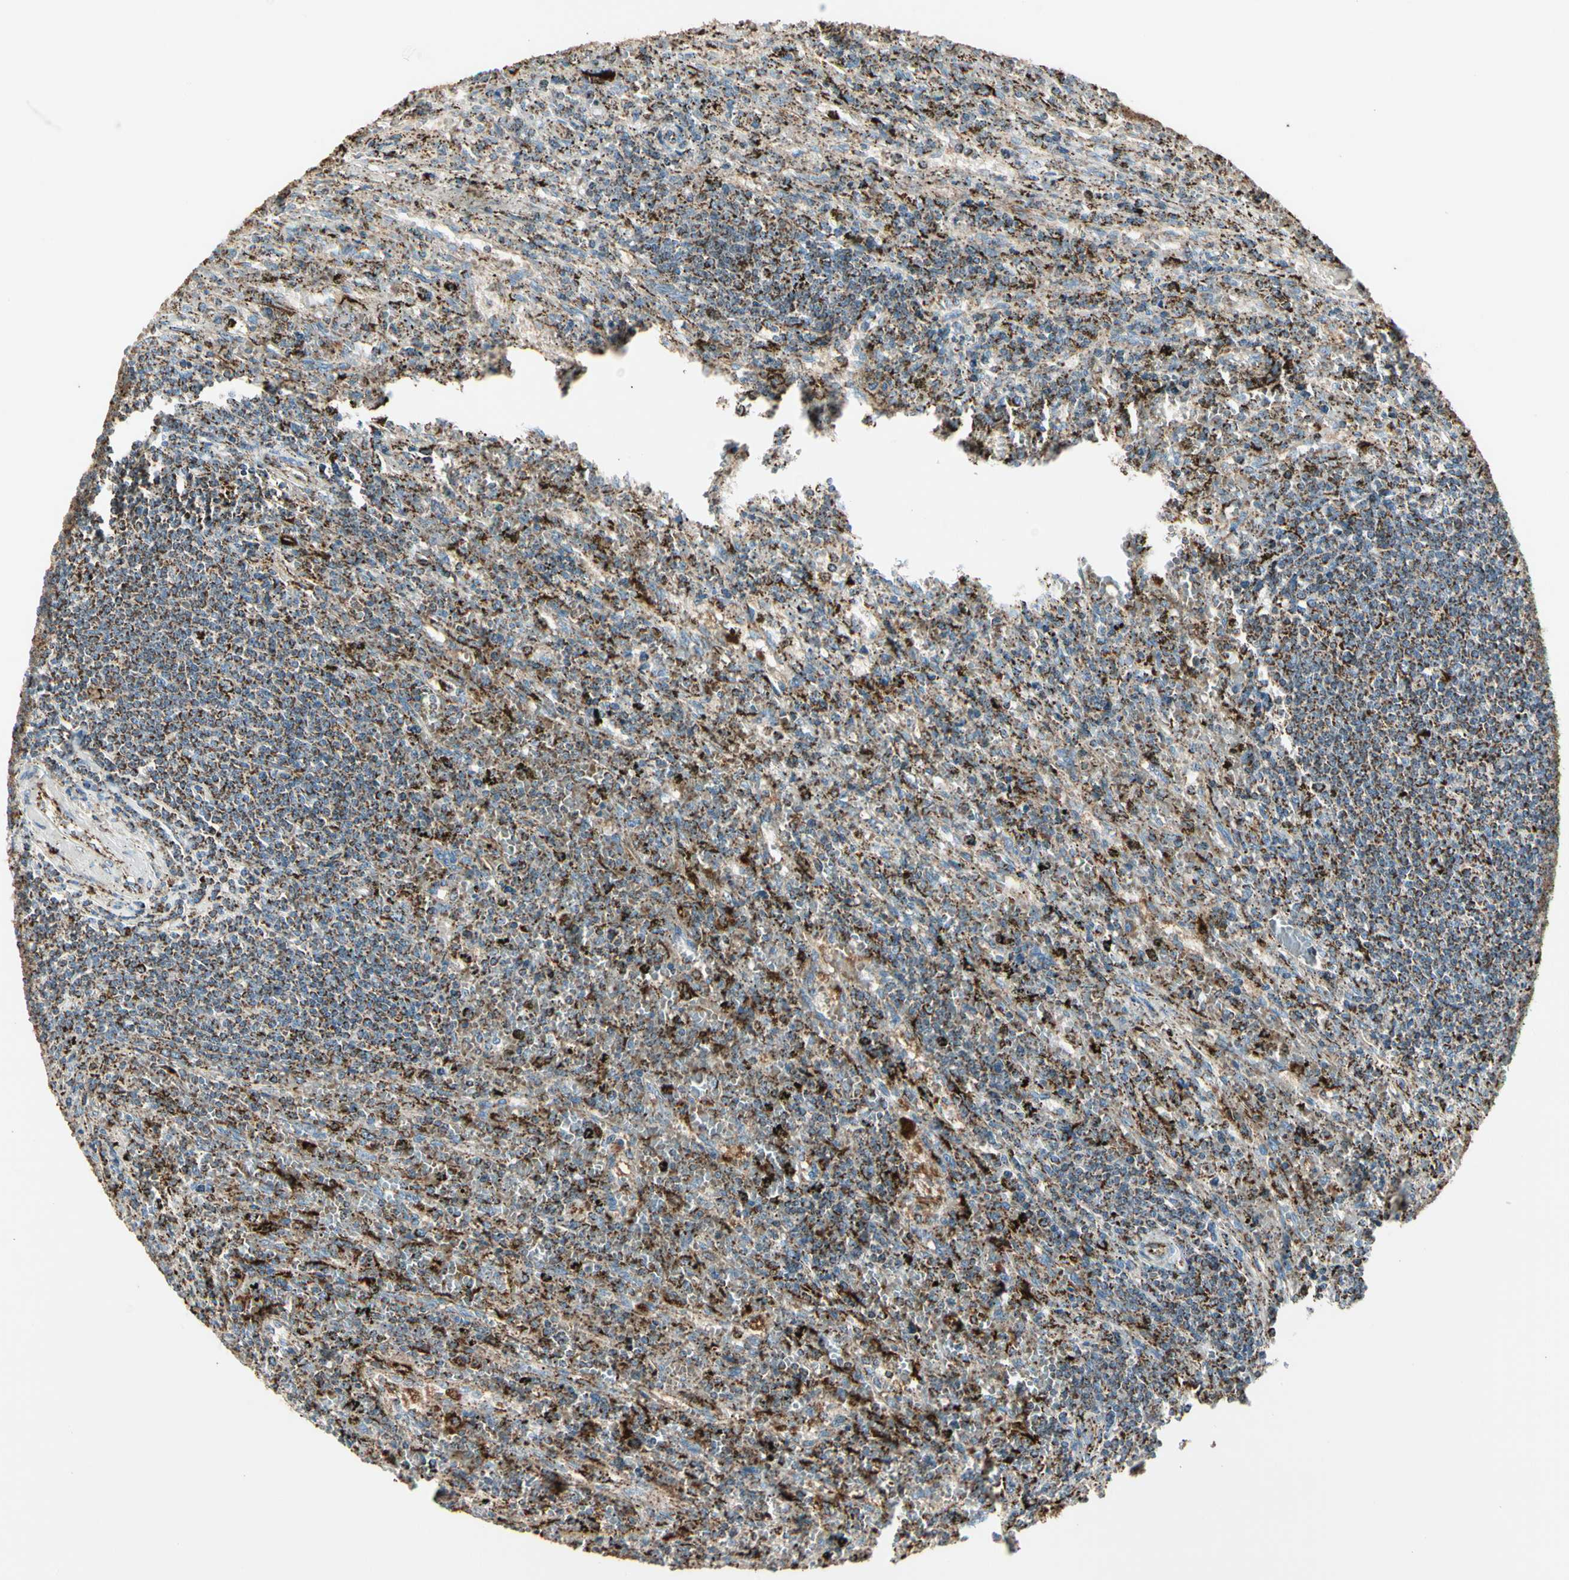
{"staining": {"intensity": "strong", "quantity": "25%-75%", "location": "cytoplasmic/membranous"}, "tissue": "lymphoma", "cell_type": "Tumor cells", "image_type": "cancer", "snomed": [{"axis": "morphology", "description": "Malignant lymphoma, non-Hodgkin's type, Low grade"}, {"axis": "topography", "description": "Spleen"}], "caption": "About 25%-75% of tumor cells in human lymphoma display strong cytoplasmic/membranous protein staining as visualized by brown immunohistochemical staining.", "gene": "ME2", "patient": {"sex": "male", "age": 76}}